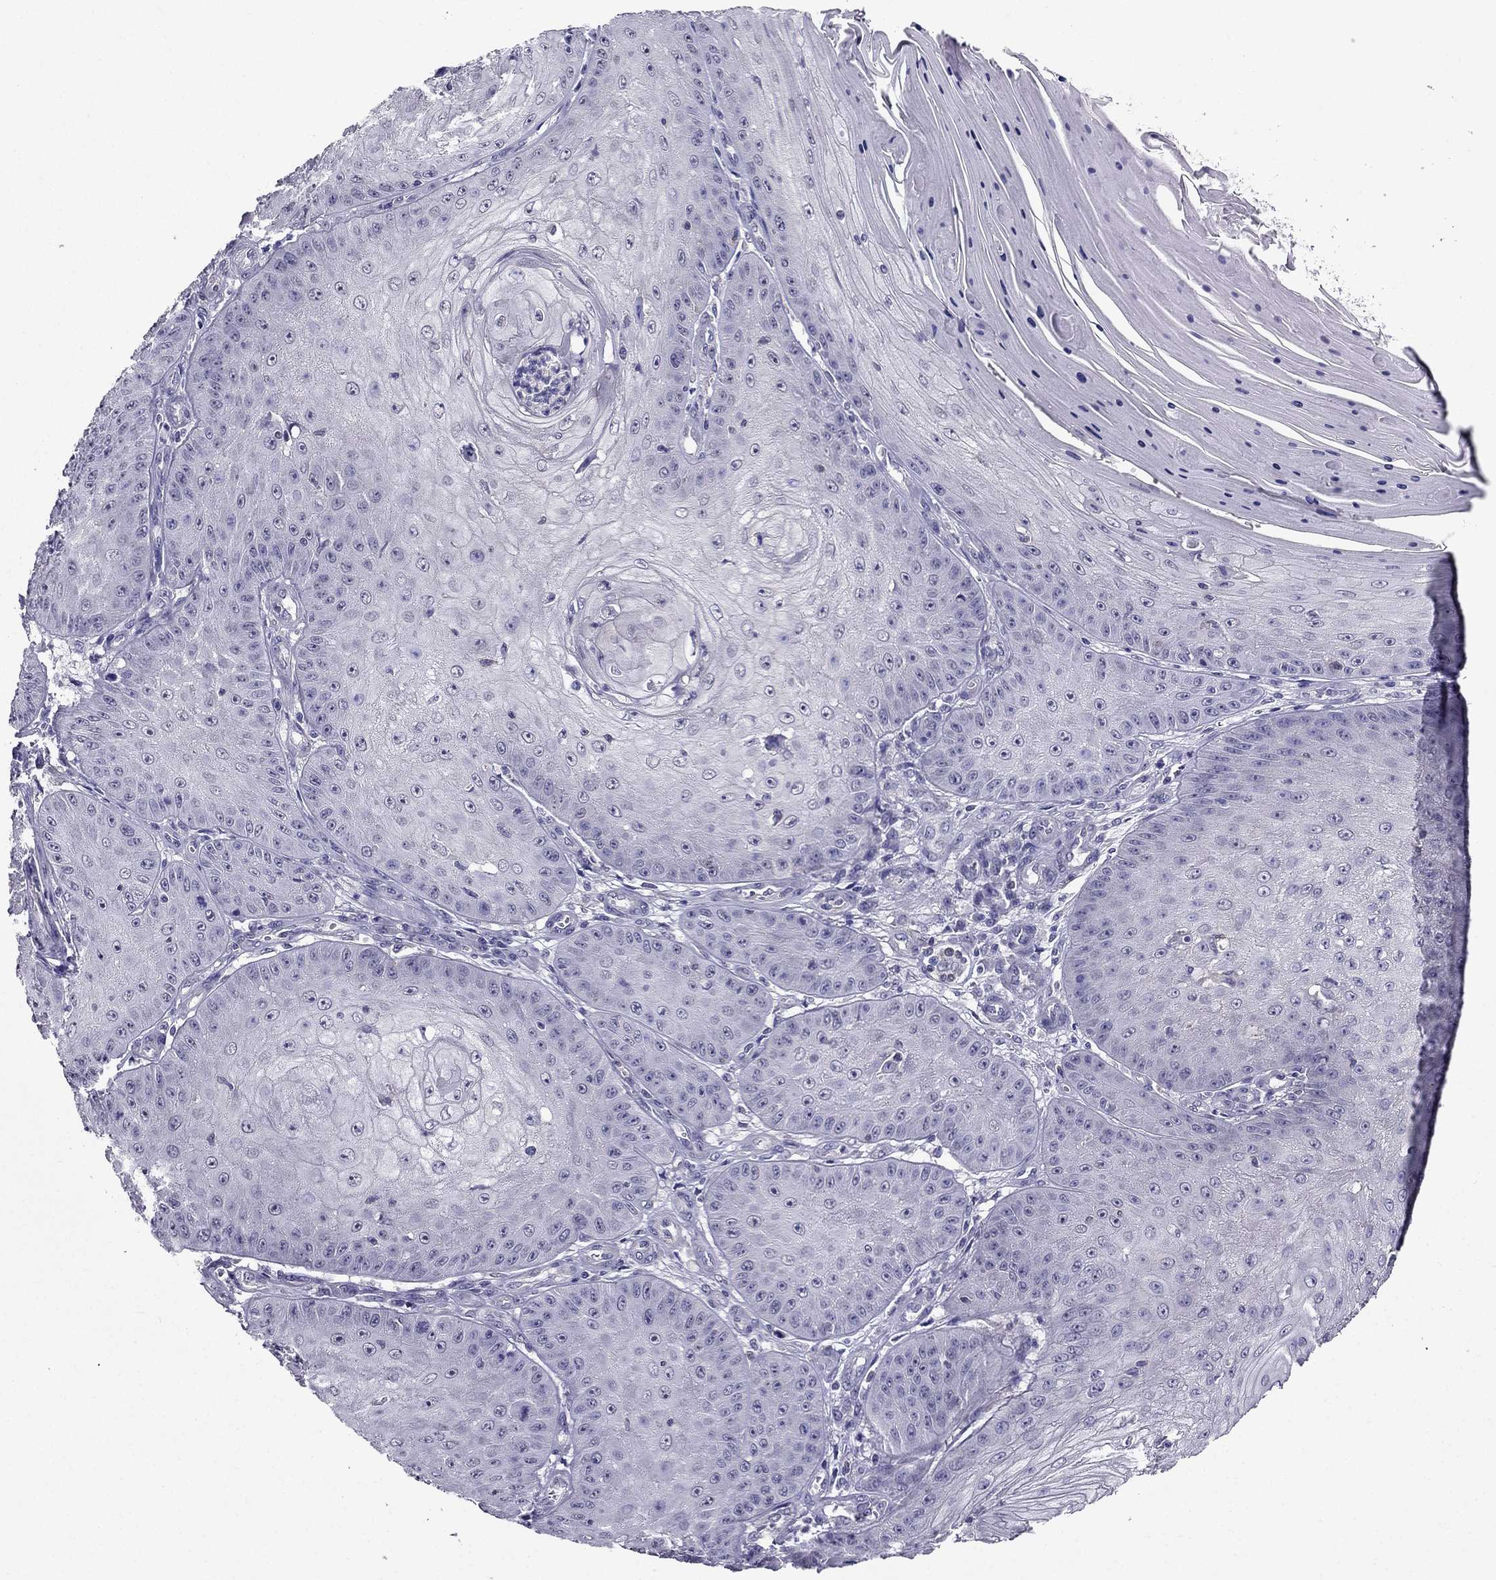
{"staining": {"intensity": "negative", "quantity": "none", "location": "none"}, "tissue": "skin cancer", "cell_type": "Tumor cells", "image_type": "cancer", "snomed": [{"axis": "morphology", "description": "Squamous cell carcinoma, NOS"}, {"axis": "topography", "description": "Skin"}], "caption": "This is a photomicrograph of immunohistochemistry (IHC) staining of skin squamous cell carcinoma, which shows no positivity in tumor cells.", "gene": "AAK1", "patient": {"sex": "male", "age": 70}}